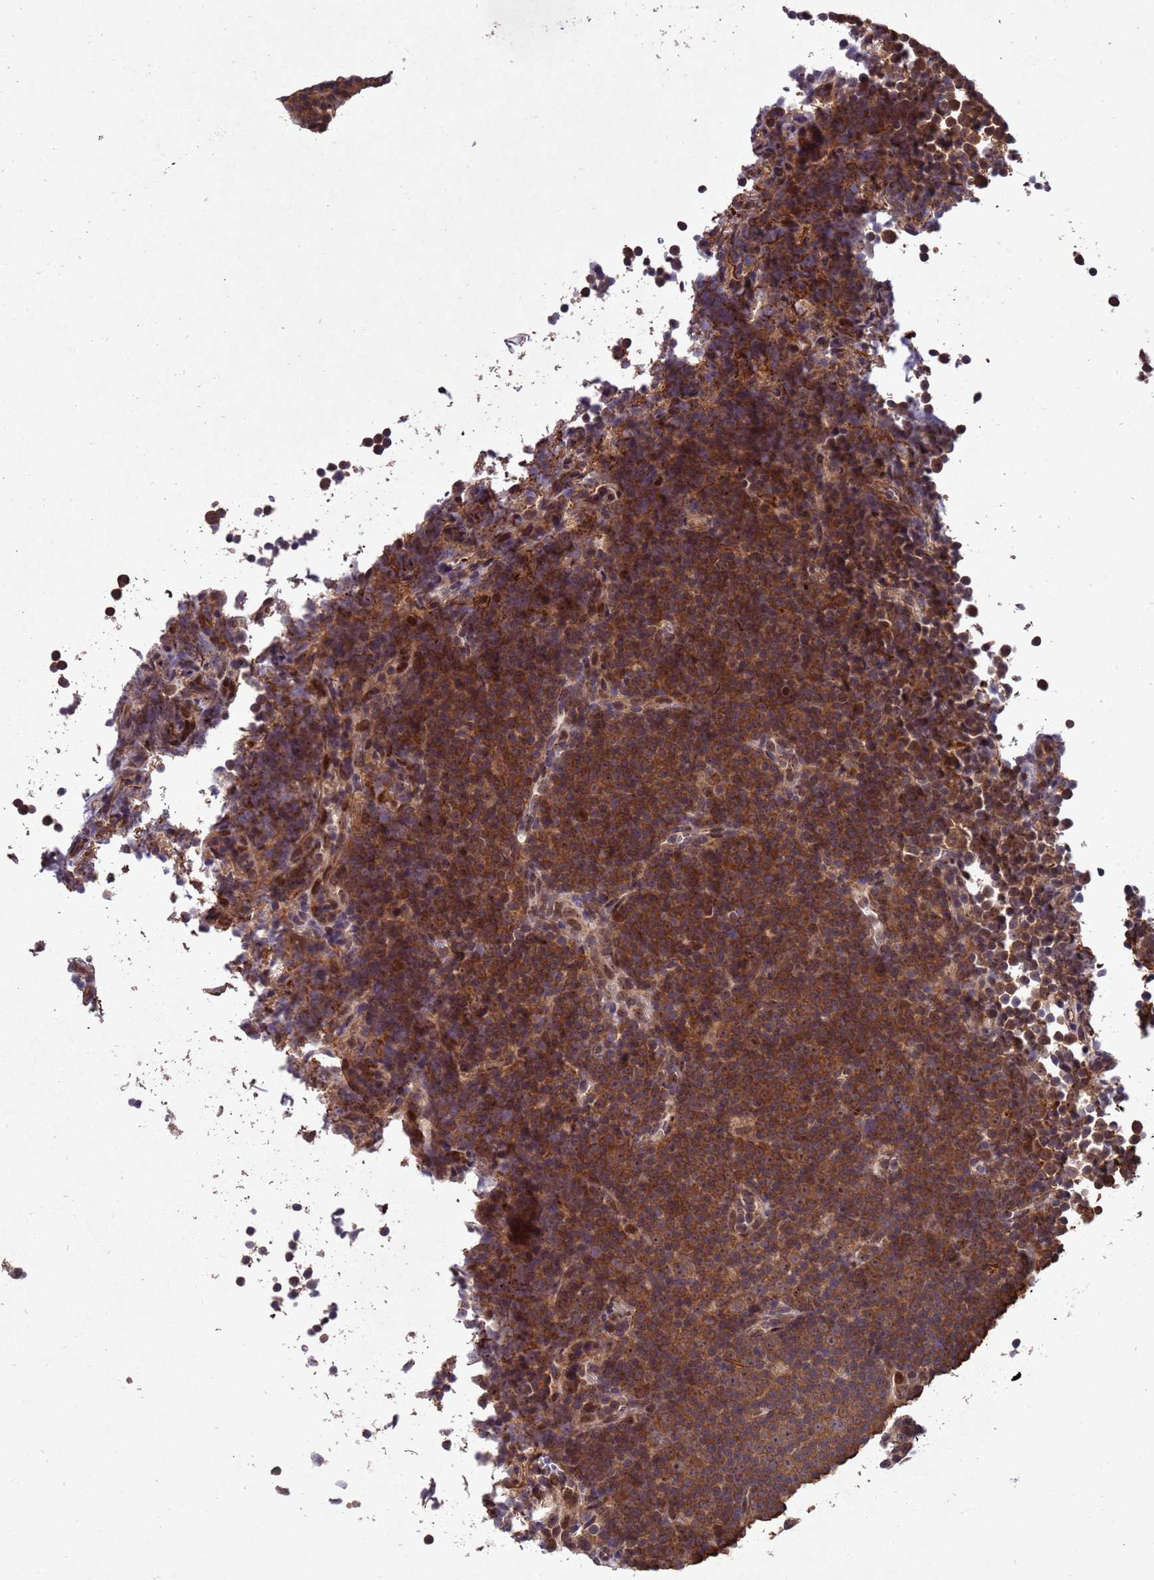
{"staining": {"intensity": "strong", "quantity": ">75%", "location": "cytoplasmic/membranous,nuclear"}, "tissue": "lymphoma", "cell_type": "Tumor cells", "image_type": "cancer", "snomed": [{"axis": "morphology", "description": "Malignant lymphoma, non-Hodgkin's type, Low grade"}, {"axis": "topography", "description": "Lymph node"}], "caption": "Protein expression analysis of human malignant lymphoma, non-Hodgkin's type (low-grade) reveals strong cytoplasmic/membranous and nuclear expression in approximately >75% of tumor cells.", "gene": "TBK1", "patient": {"sex": "female", "age": 67}}